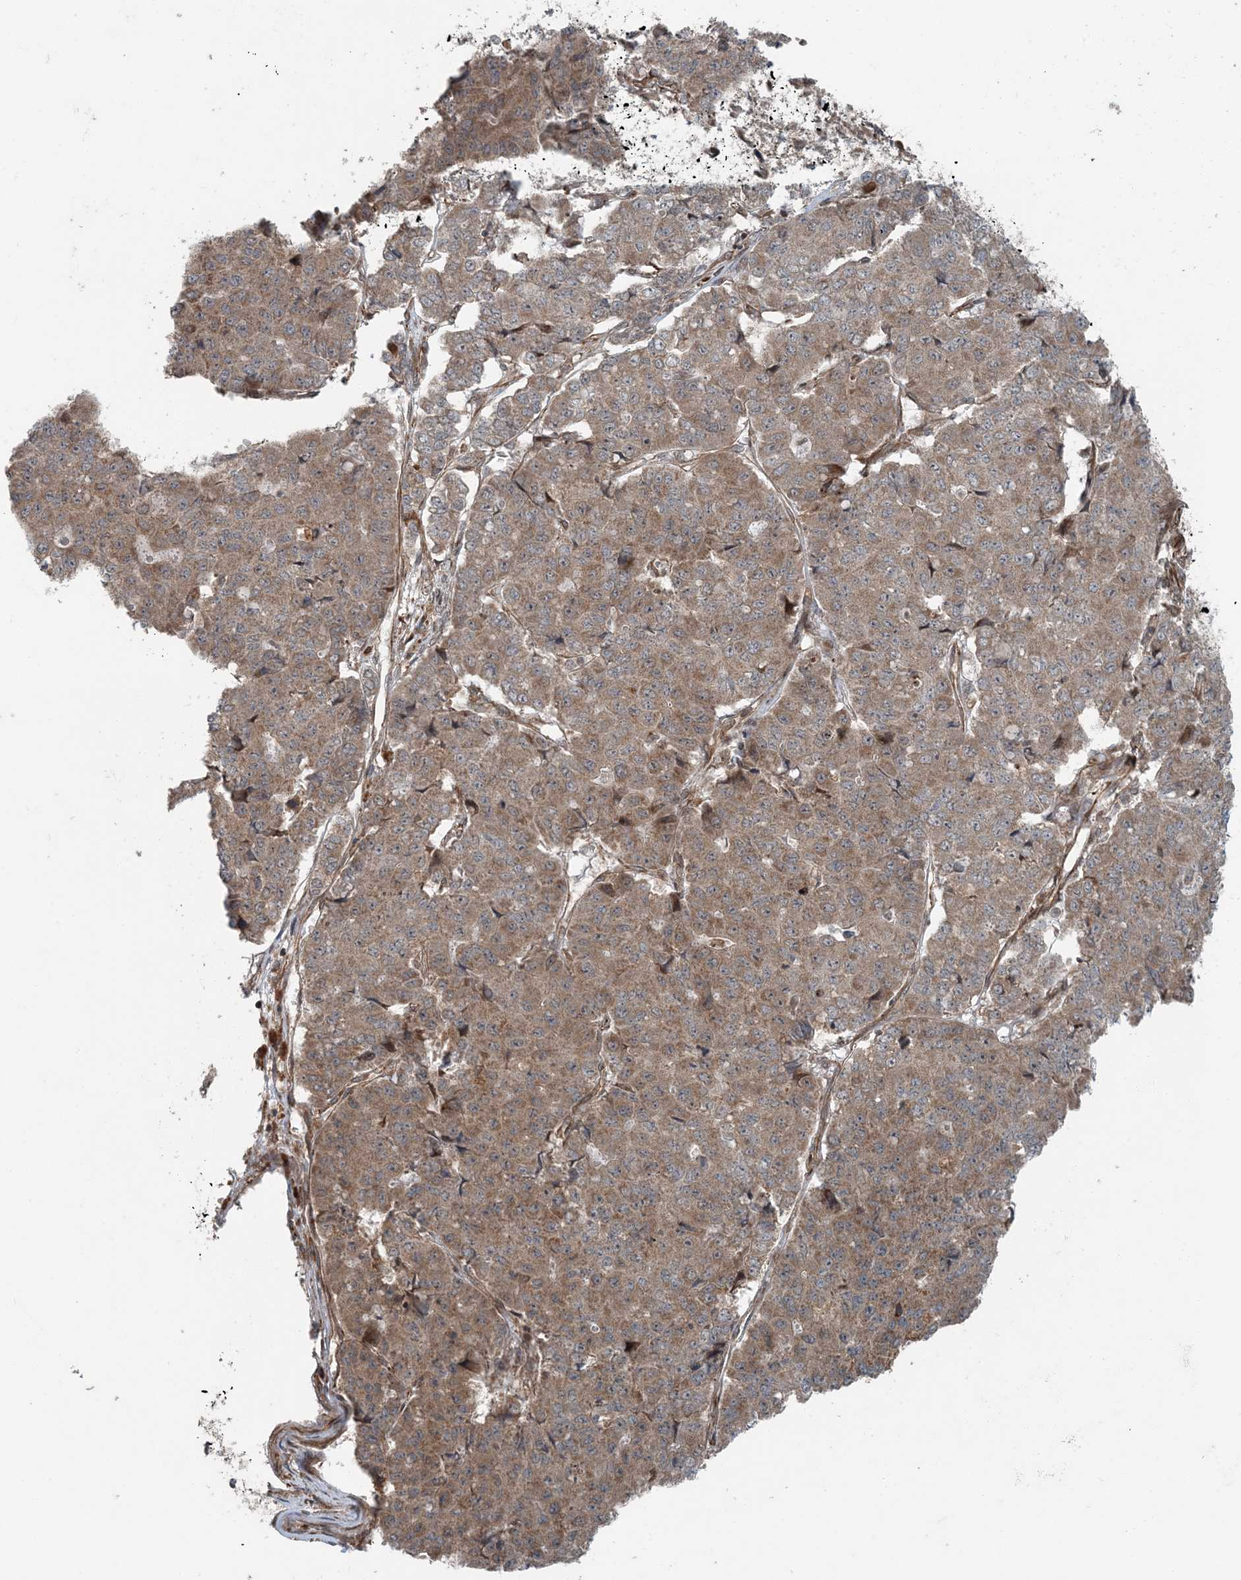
{"staining": {"intensity": "moderate", "quantity": ">75%", "location": "cytoplasmic/membranous"}, "tissue": "pancreatic cancer", "cell_type": "Tumor cells", "image_type": "cancer", "snomed": [{"axis": "morphology", "description": "Adenocarcinoma, NOS"}, {"axis": "topography", "description": "Pancreas"}], "caption": "Pancreatic cancer stained with immunohistochemistry shows moderate cytoplasmic/membranous expression in about >75% of tumor cells.", "gene": "EDEM2", "patient": {"sex": "male", "age": 50}}